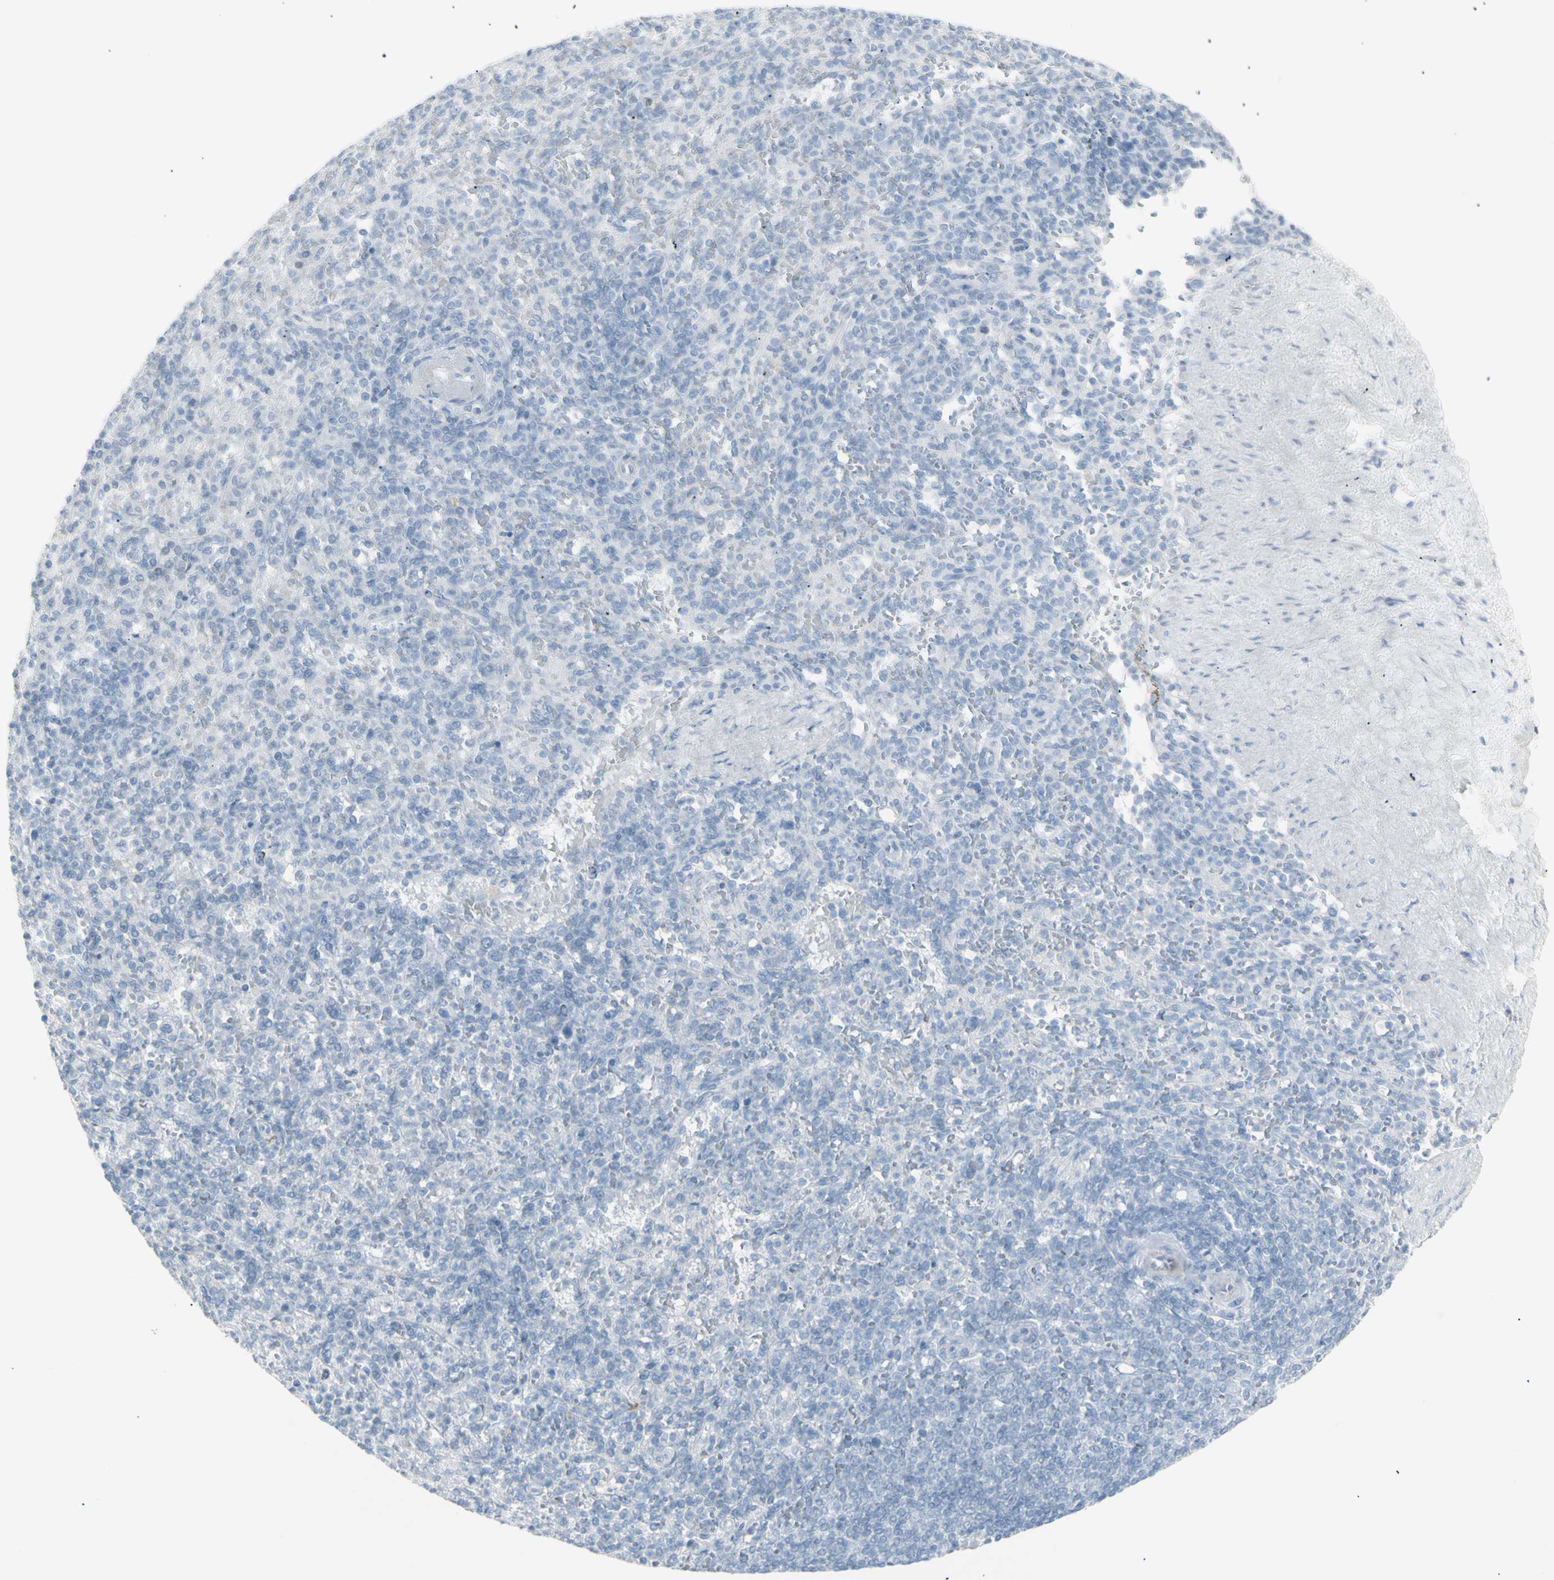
{"staining": {"intensity": "negative", "quantity": "none", "location": "none"}, "tissue": "spleen", "cell_type": "Cells in red pulp", "image_type": "normal", "snomed": [{"axis": "morphology", "description": "Normal tissue, NOS"}, {"axis": "topography", "description": "Spleen"}], "caption": "An immunohistochemistry image of normal spleen is shown. There is no staining in cells in red pulp of spleen. (DAB immunohistochemistry (IHC) visualized using brightfield microscopy, high magnification).", "gene": "YBX2", "patient": {"sex": "female", "age": 74}}